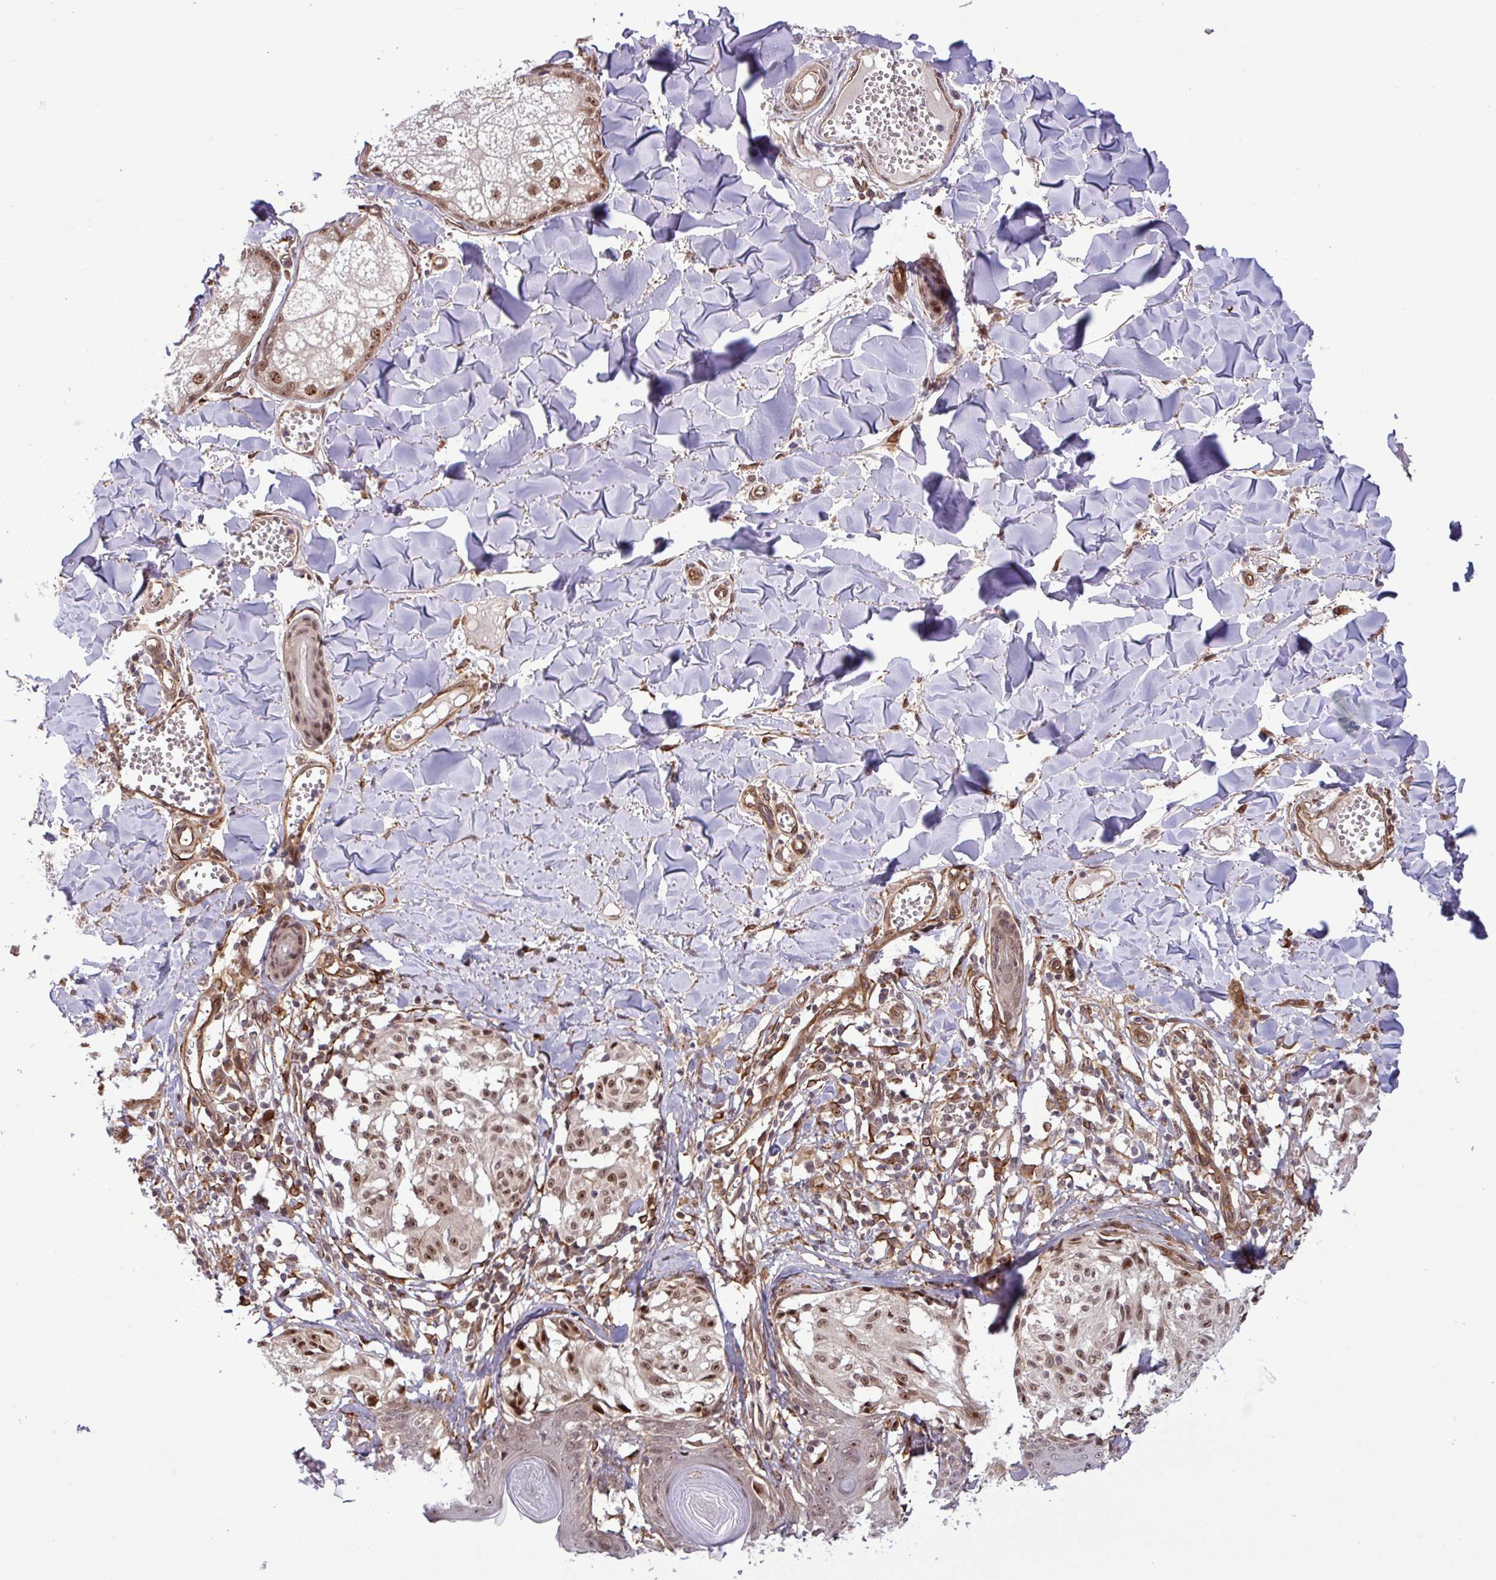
{"staining": {"intensity": "moderate", "quantity": ">75%", "location": "nuclear"}, "tissue": "melanoma", "cell_type": "Tumor cells", "image_type": "cancer", "snomed": [{"axis": "morphology", "description": "Malignant melanoma, NOS"}, {"axis": "topography", "description": "Skin"}], "caption": "Human melanoma stained with a brown dye displays moderate nuclear positive staining in about >75% of tumor cells.", "gene": "C7orf50", "patient": {"sex": "female", "age": 43}}